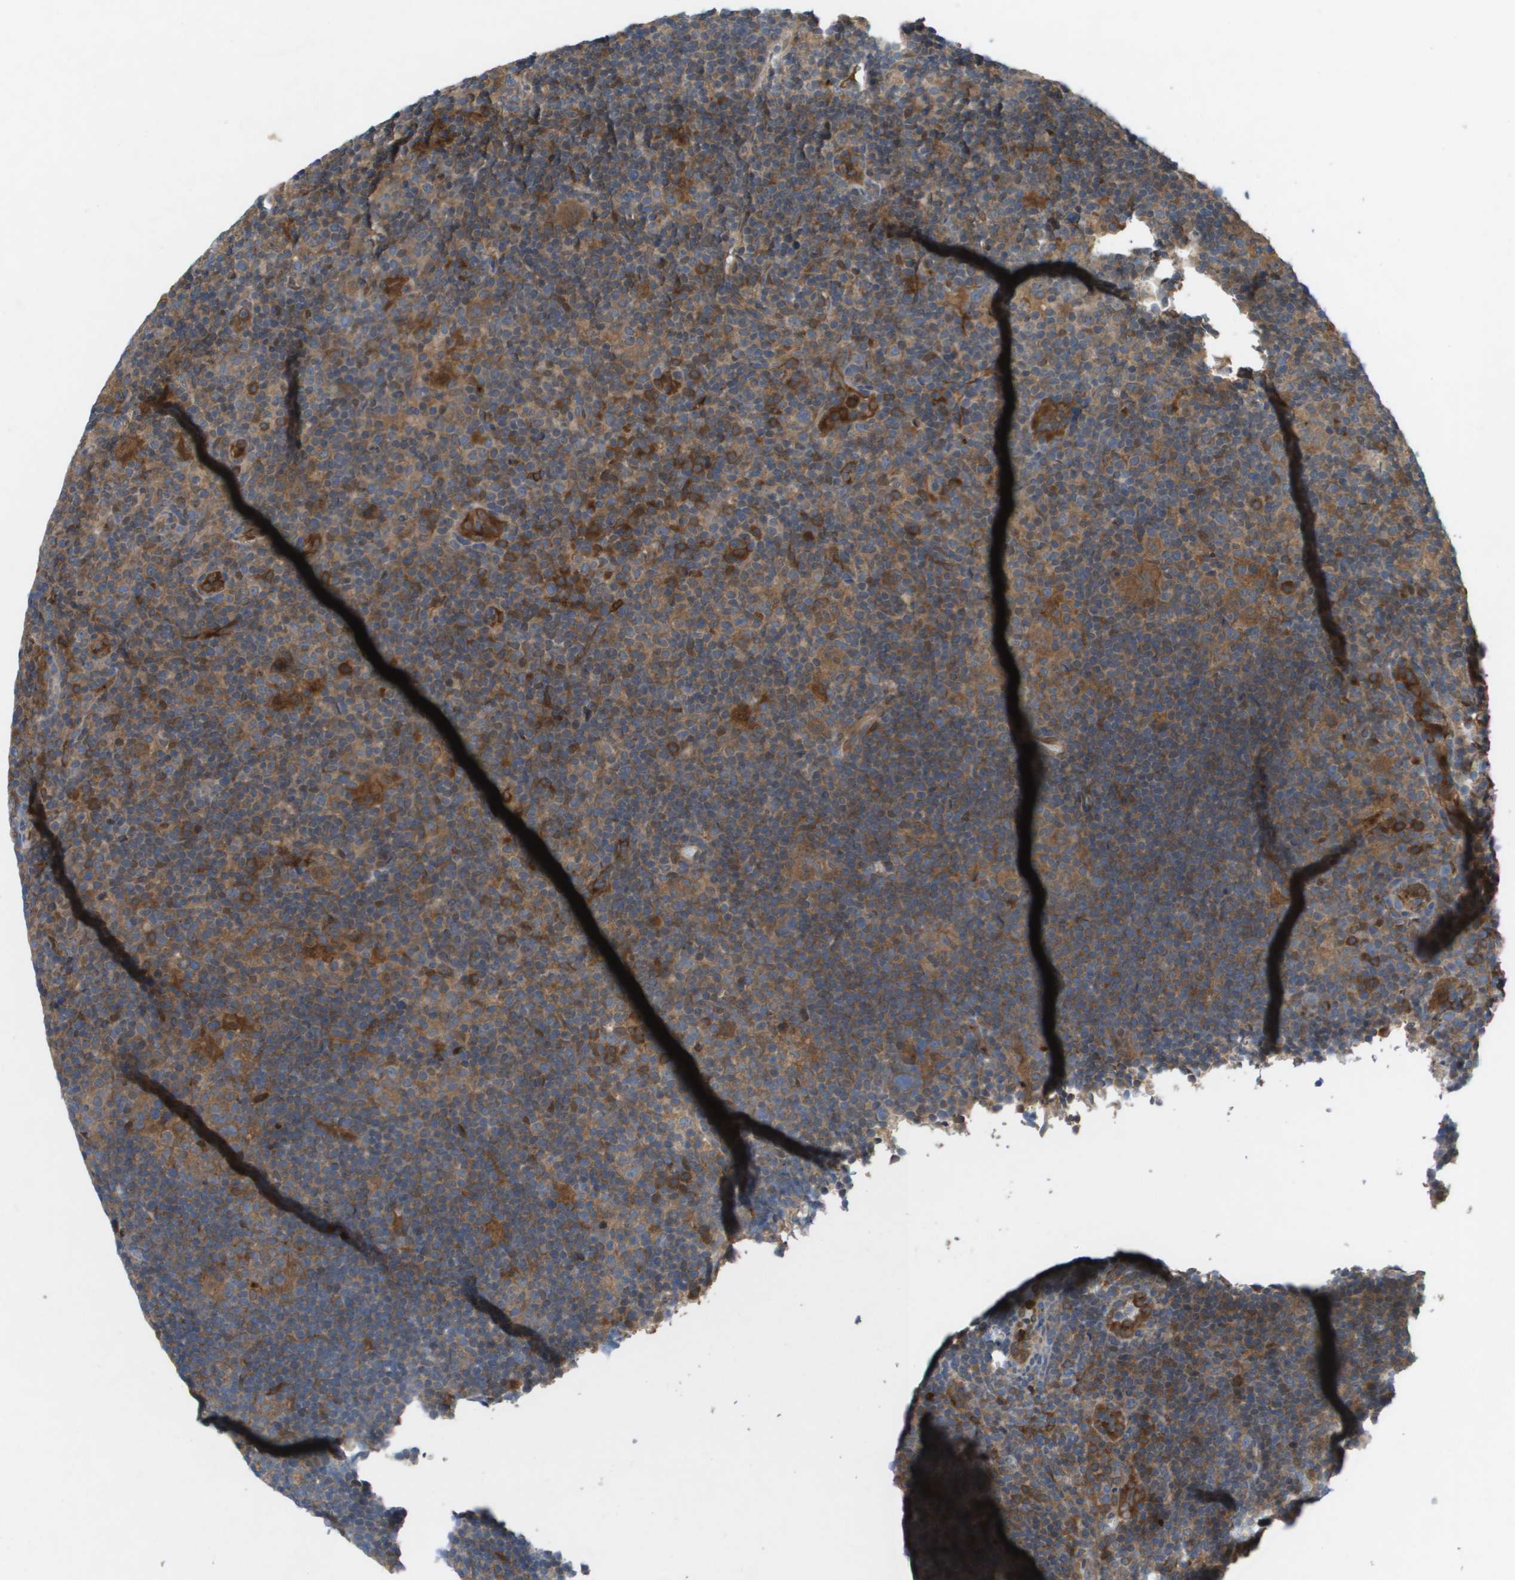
{"staining": {"intensity": "moderate", "quantity": ">75%", "location": "cytoplasmic/membranous"}, "tissue": "lymphoma", "cell_type": "Tumor cells", "image_type": "cancer", "snomed": [{"axis": "morphology", "description": "Hodgkin's disease, NOS"}, {"axis": "topography", "description": "Lymph node"}], "caption": "Brown immunohistochemical staining in lymphoma displays moderate cytoplasmic/membranous staining in approximately >75% of tumor cells.", "gene": "PALD1", "patient": {"sex": "female", "age": 57}}